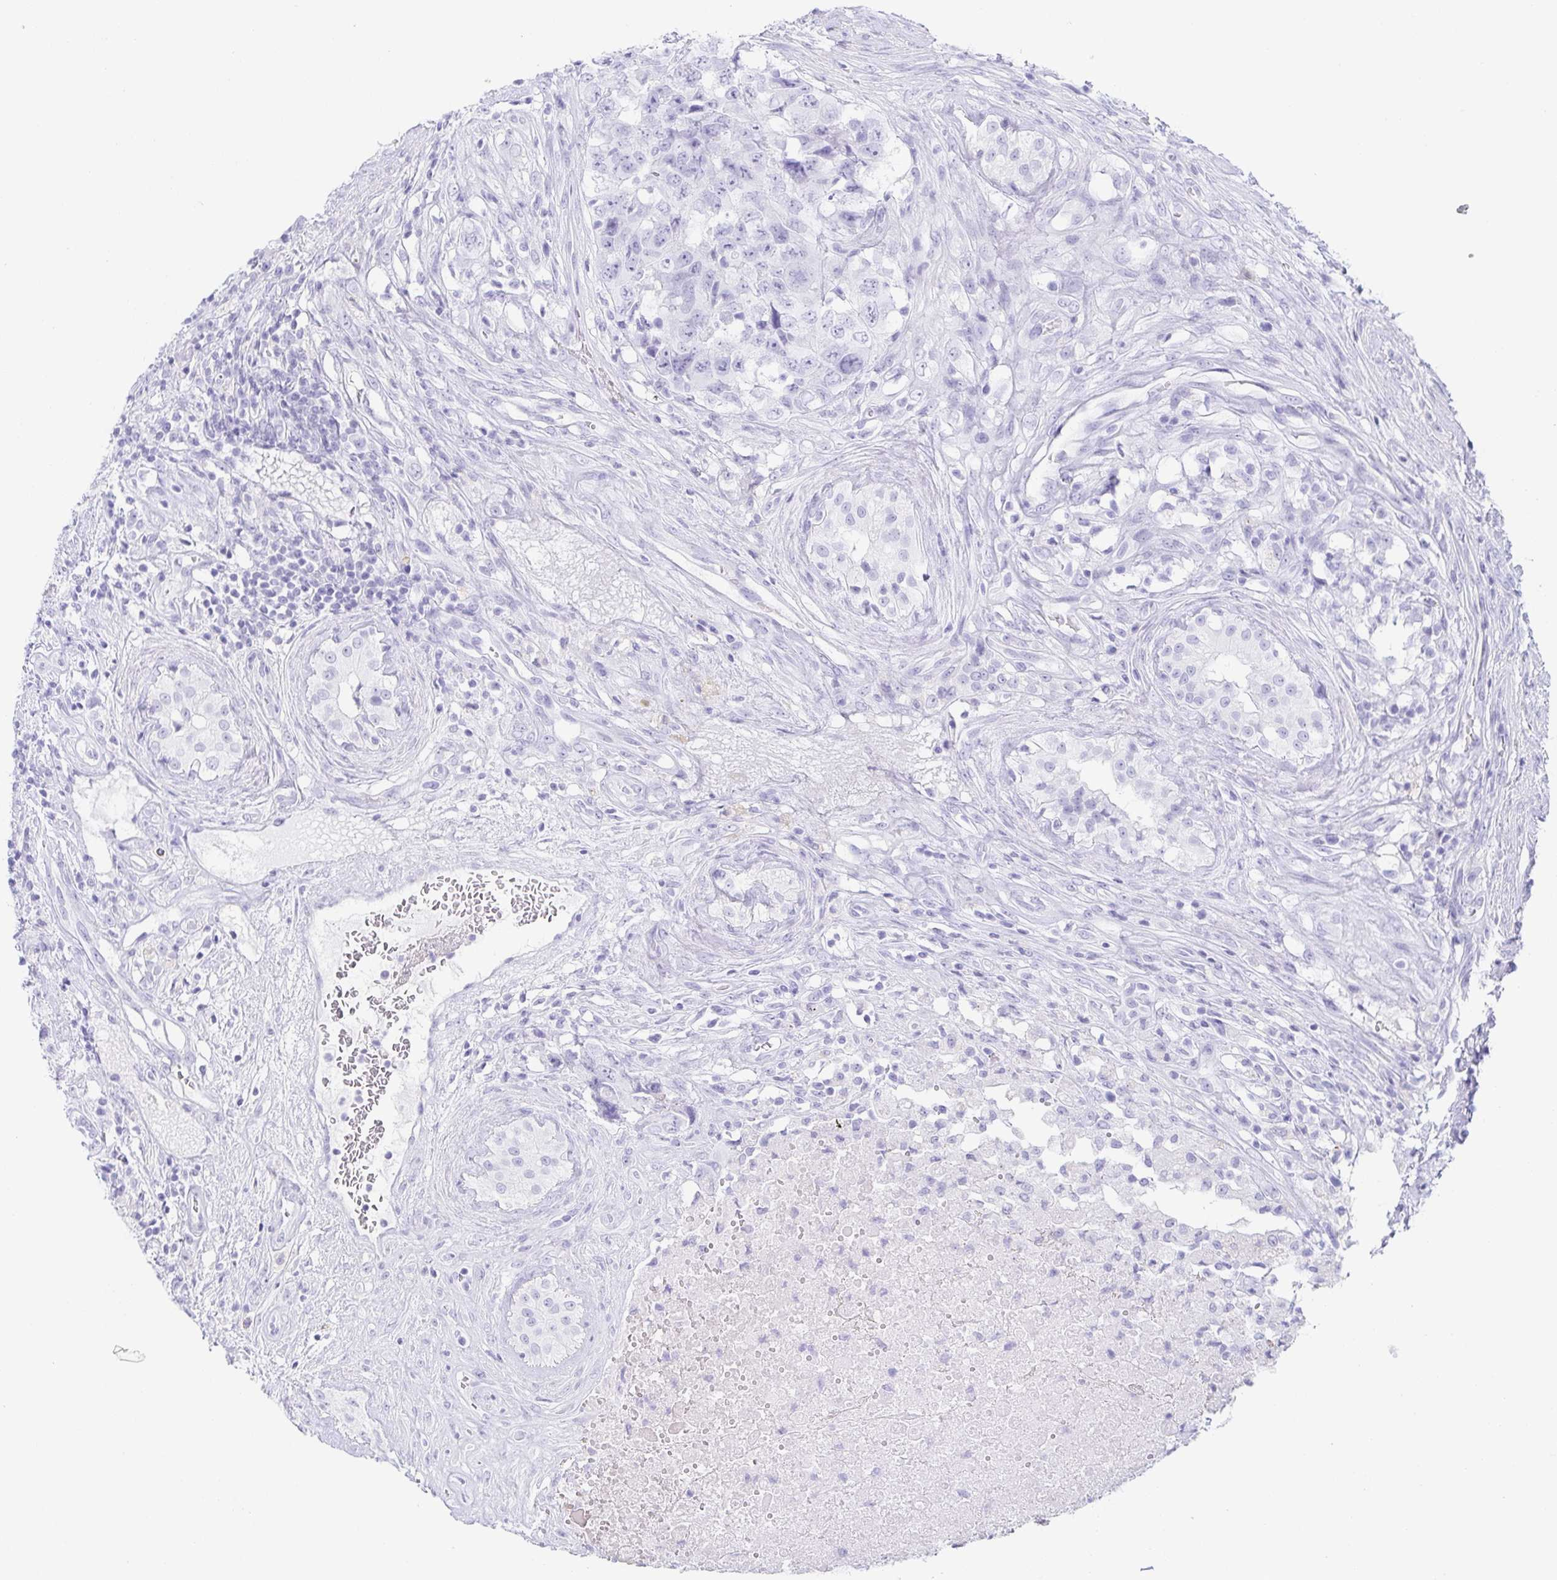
{"staining": {"intensity": "negative", "quantity": "none", "location": "none"}, "tissue": "testis cancer", "cell_type": "Tumor cells", "image_type": "cancer", "snomed": [{"axis": "morphology", "description": "Carcinoma, Embryonal, NOS"}, {"axis": "topography", "description": "Testis"}], "caption": "DAB immunohistochemical staining of testis cancer reveals no significant staining in tumor cells.", "gene": "ZG16B", "patient": {"sex": "male", "age": 24}}